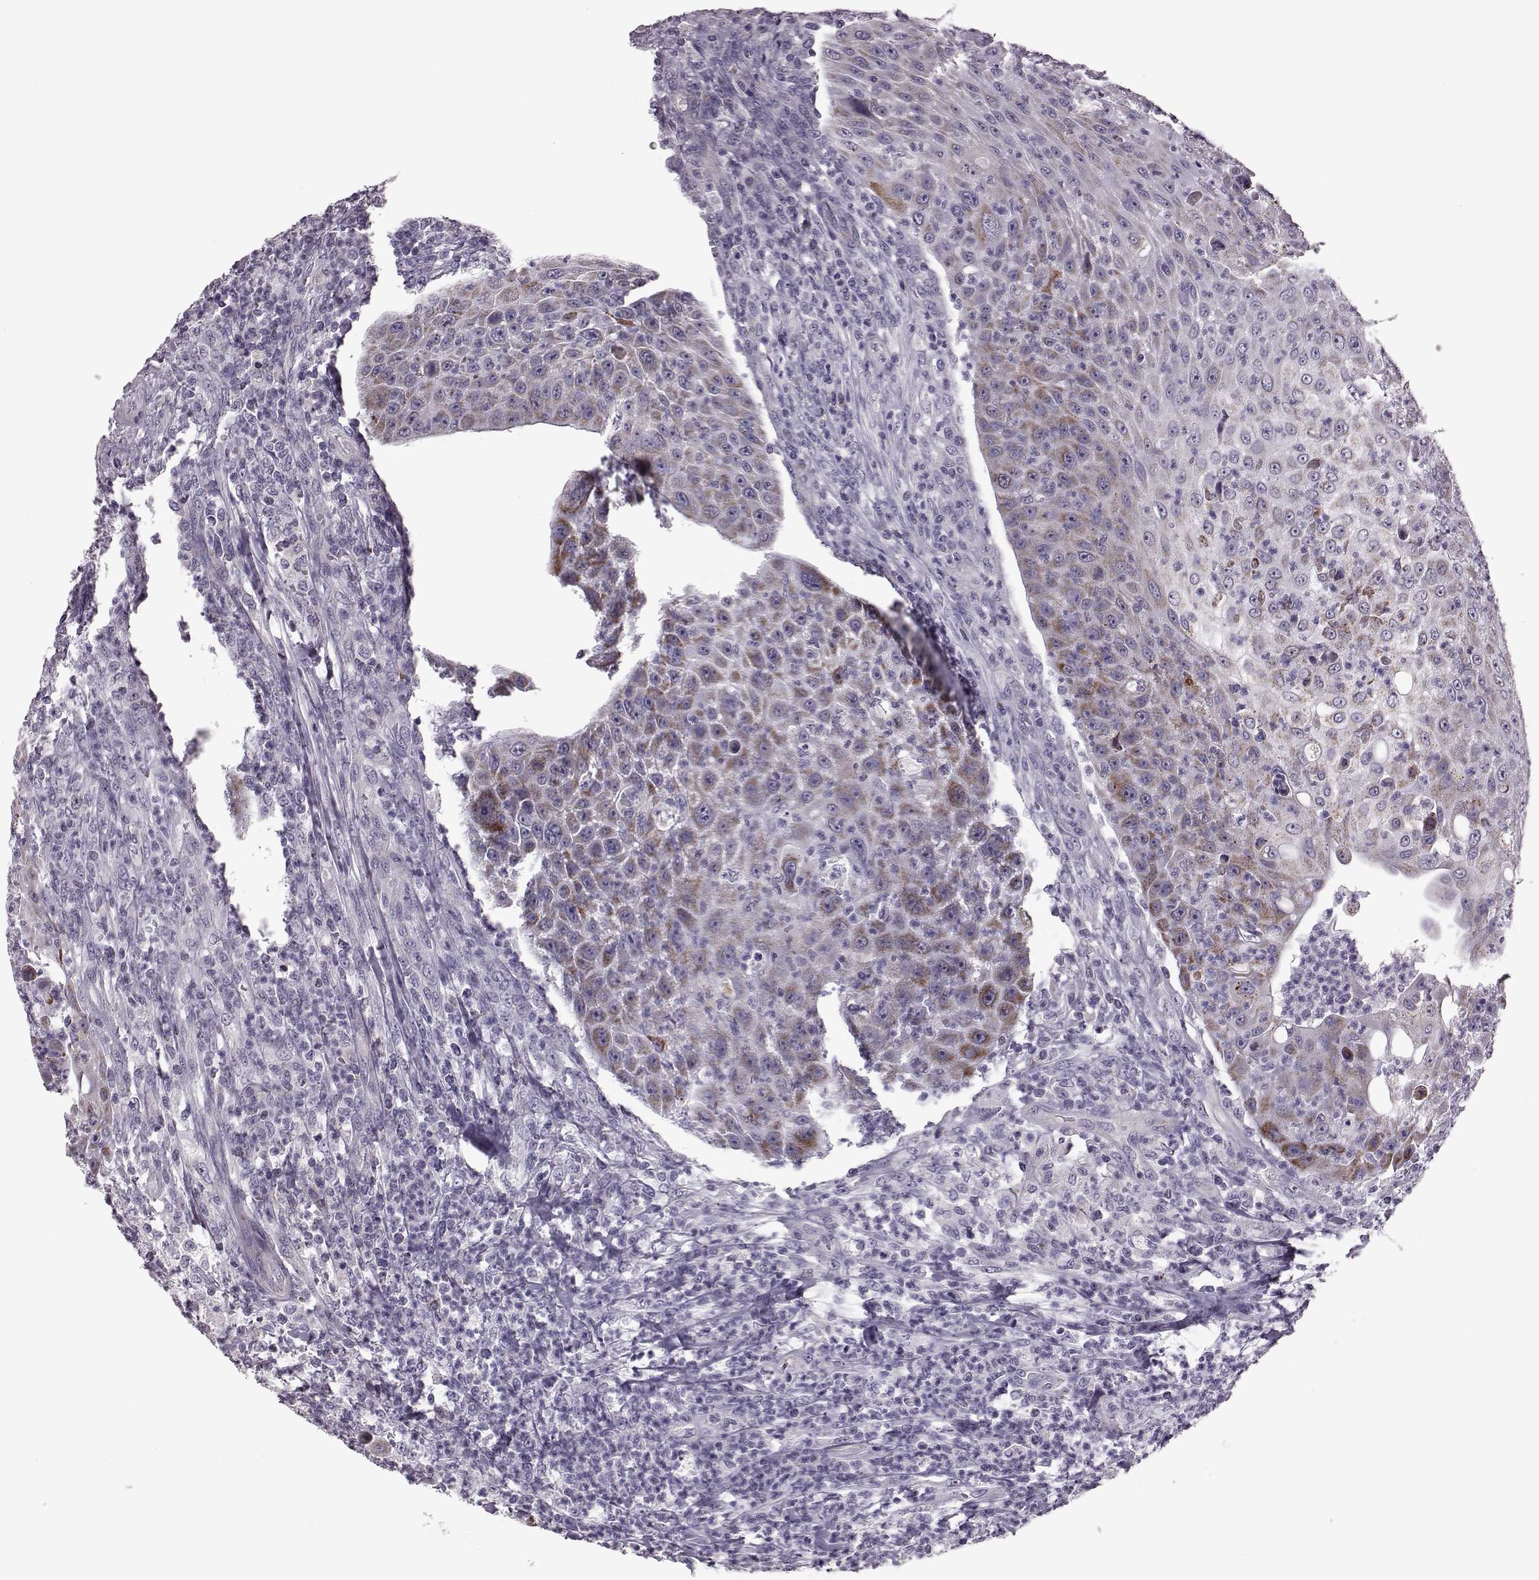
{"staining": {"intensity": "strong", "quantity": ">75%", "location": "cytoplasmic/membranous"}, "tissue": "head and neck cancer", "cell_type": "Tumor cells", "image_type": "cancer", "snomed": [{"axis": "morphology", "description": "Squamous cell carcinoma, NOS"}, {"axis": "topography", "description": "Head-Neck"}], "caption": "This micrograph shows immunohistochemistry staining of head and neck cancer, with high strong cytoplasmic/membranous positivity in about >75% of tumor cells.", "gene": "RIMS2", "patient": {"sex": "male", "age": 69}}